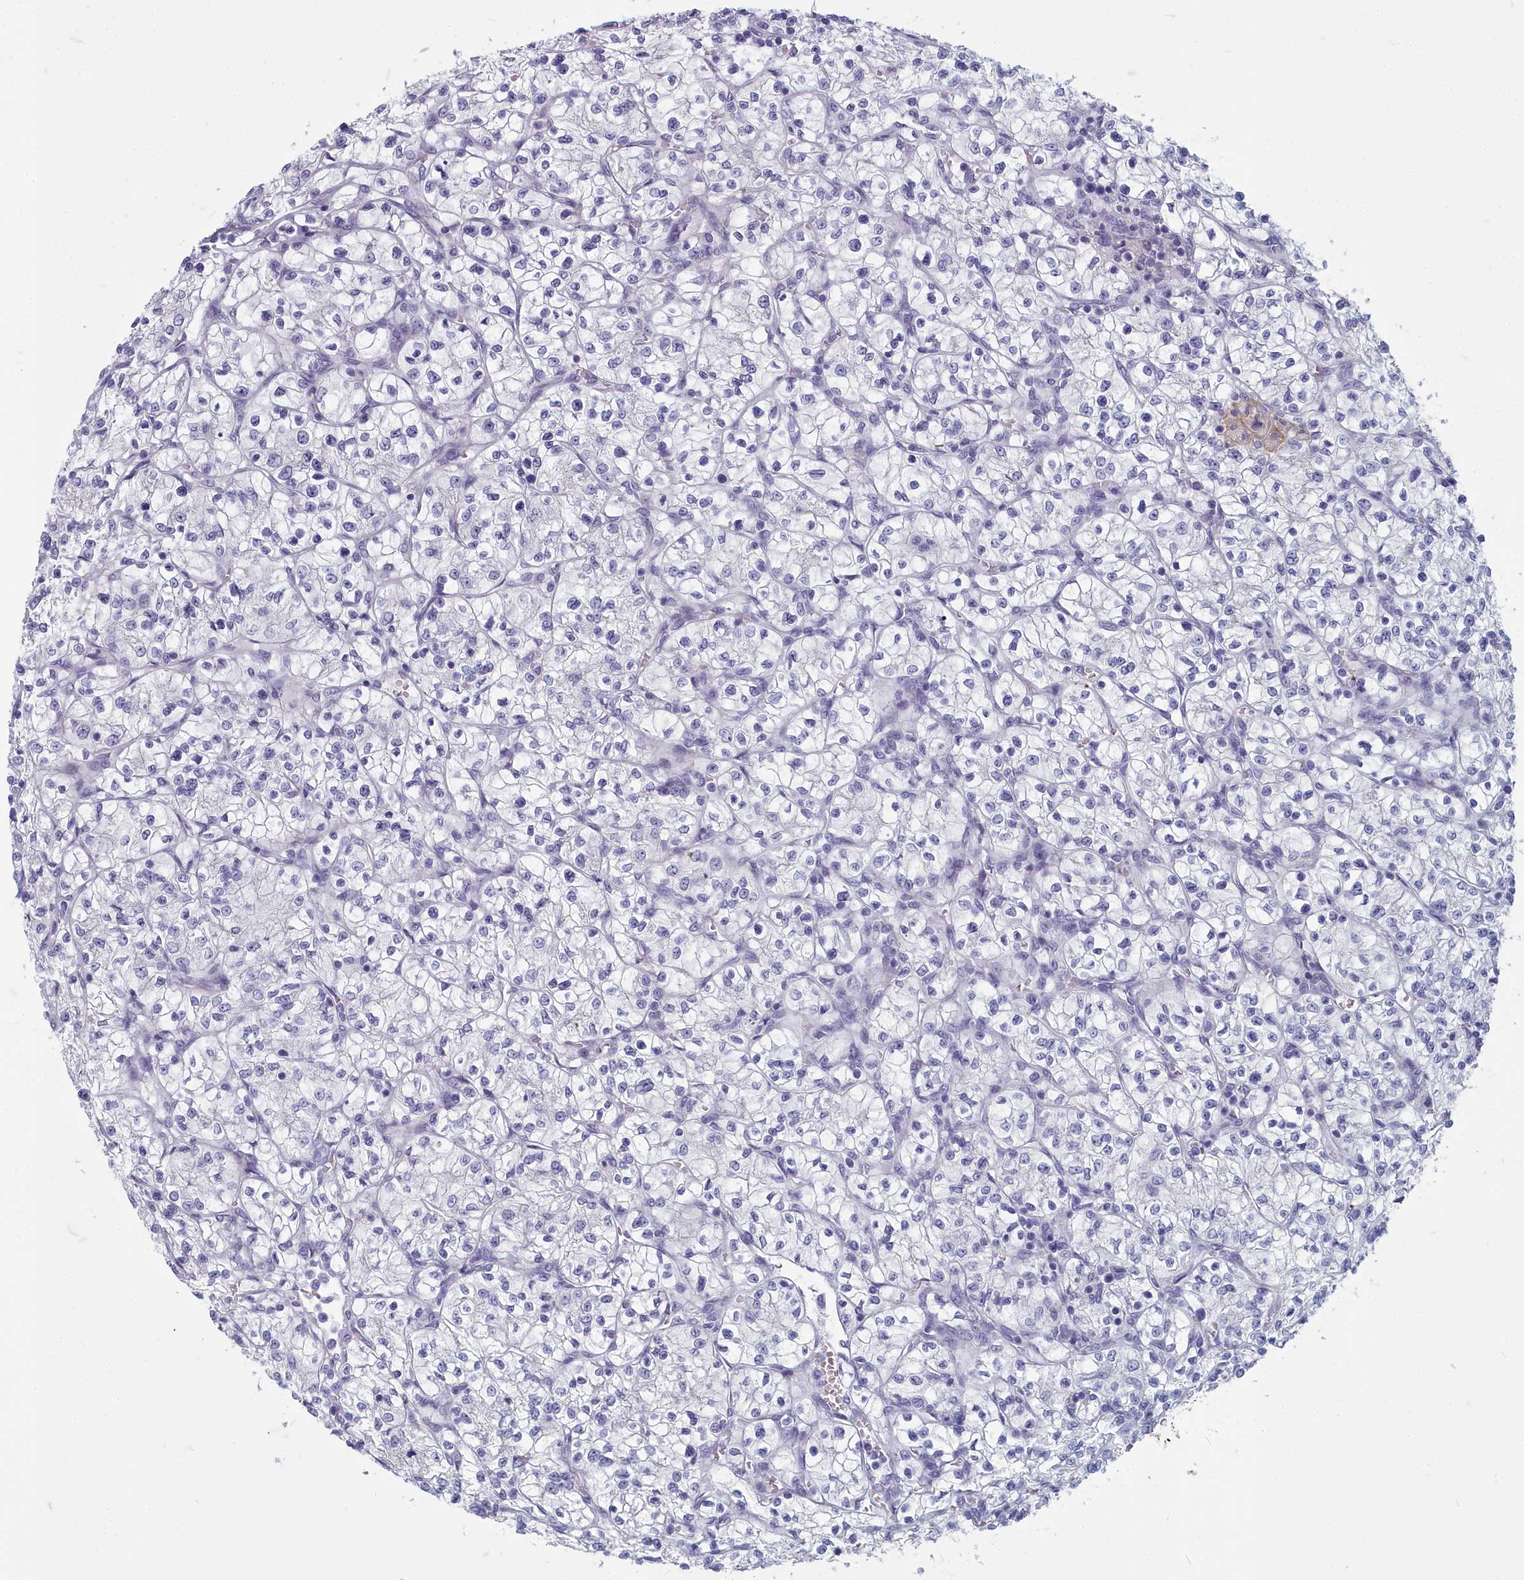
{"staining": {"intensity": "negative", "quantity": "none", "location": "none"}, "tissue": "renal cancer", "cell_type": "Tumor cells", "image_type": "cancer", "snomed": [{"axis": "morphology", "description": "Adenocarcinoma, NOS"}, {"axis": "topography", "description": "Kidney"}], "caption": "The immunohistochemistry (IHC) histopathology image has no significant positivity in tumor cells of renal adenocarcinoma tissue. (IHC, brightfield microscopy, high magnification).", "gene": "INSYN2A", "patient": {"sex": "female", "age": 64}}